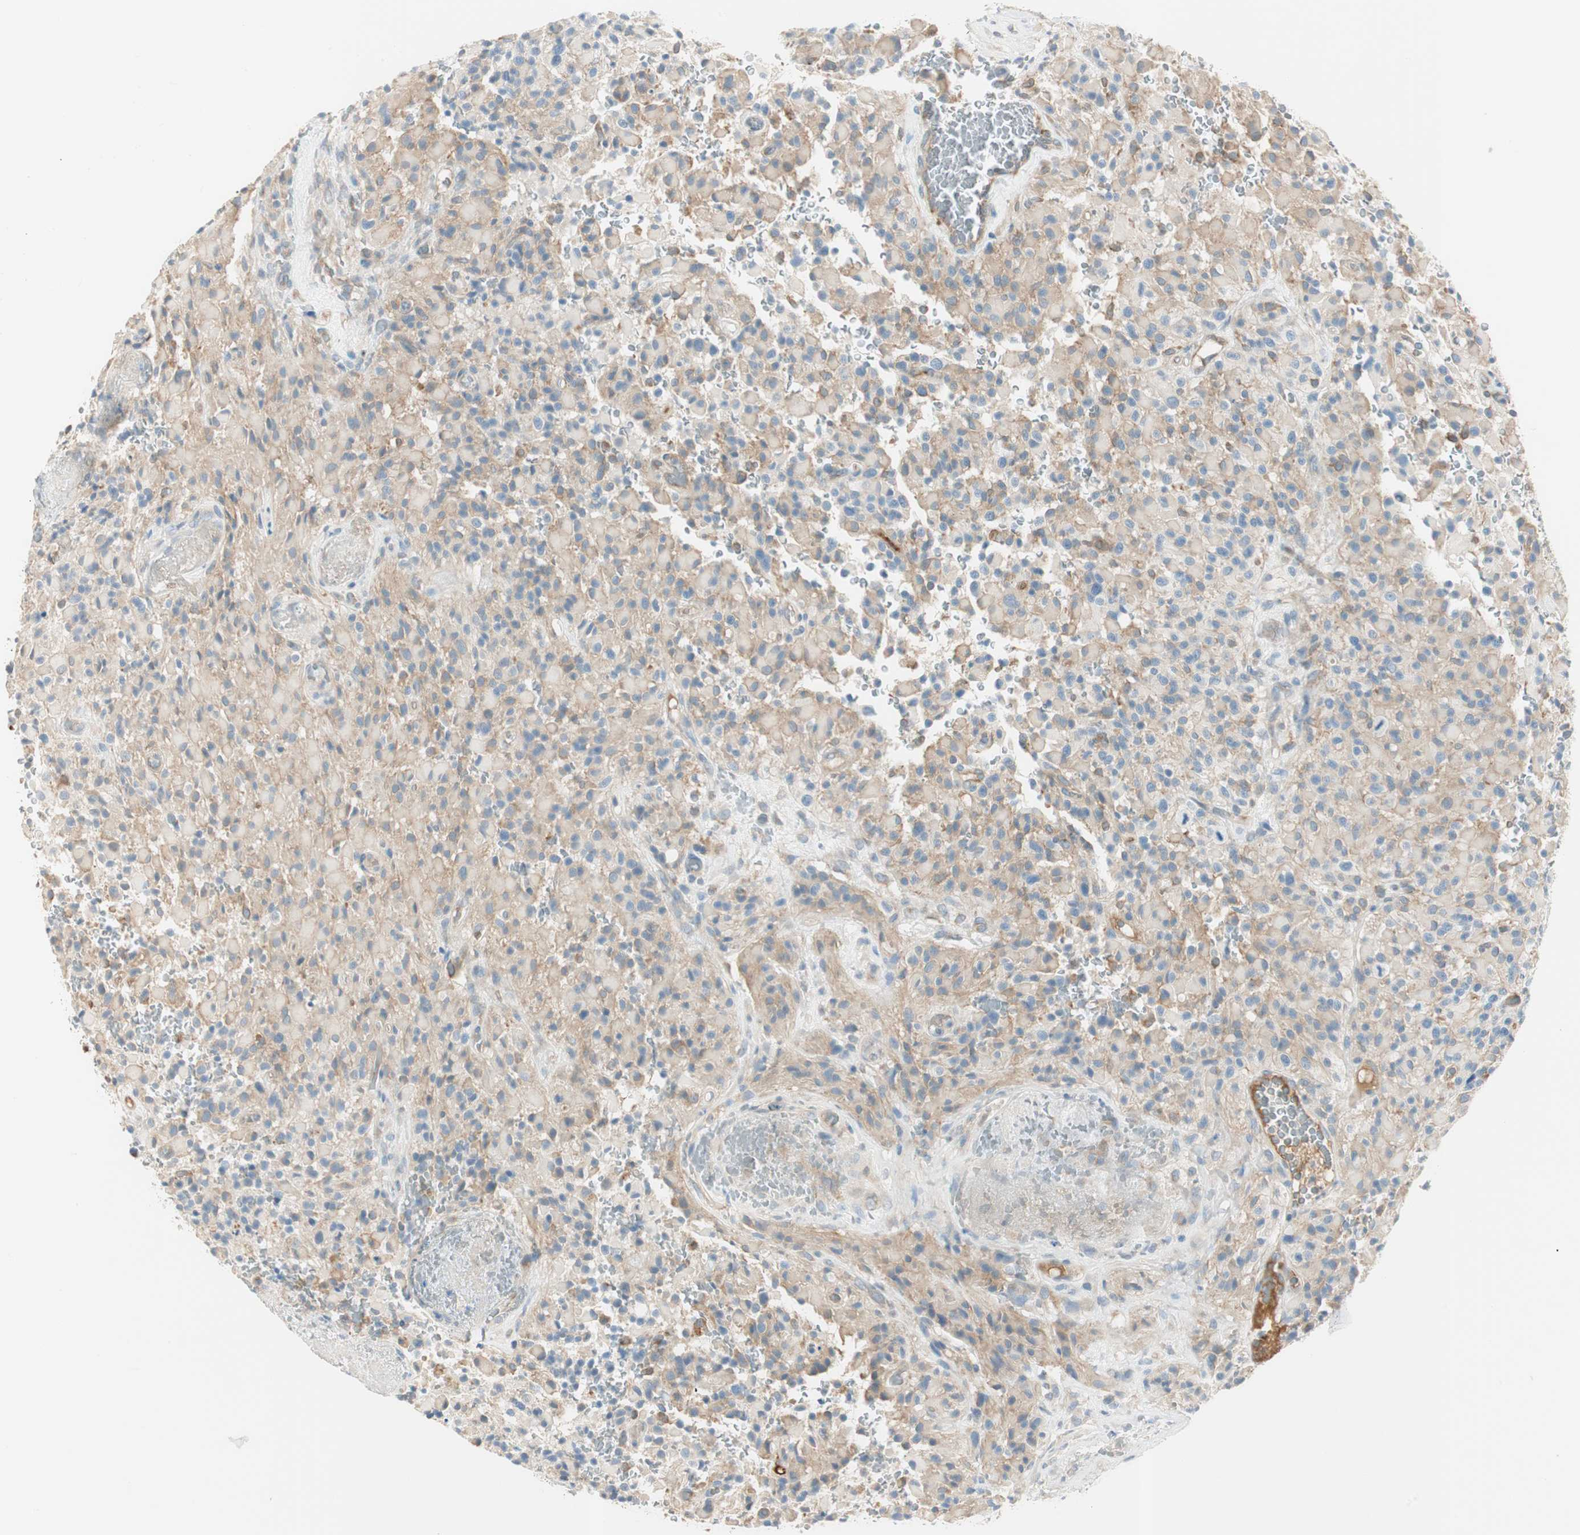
{"staining": {"intensity": "negative", "quantity": "none", "location": "none"}, "tissue": "glioma", "cell_type": "Tumor cells", "image_type": "cancer", "snomed": [{"axis": "morphology", "description": "Glioma, malignant, High grade"}, {"axis": "topography", "description": "Brain"}], "caption": "This is an immunohistochemistry (IHC) photomicrograph of human glioma. There is no staining in tumor cells.", "gene": "CDK3", "patient": {"sex": "male", "age": 71}}